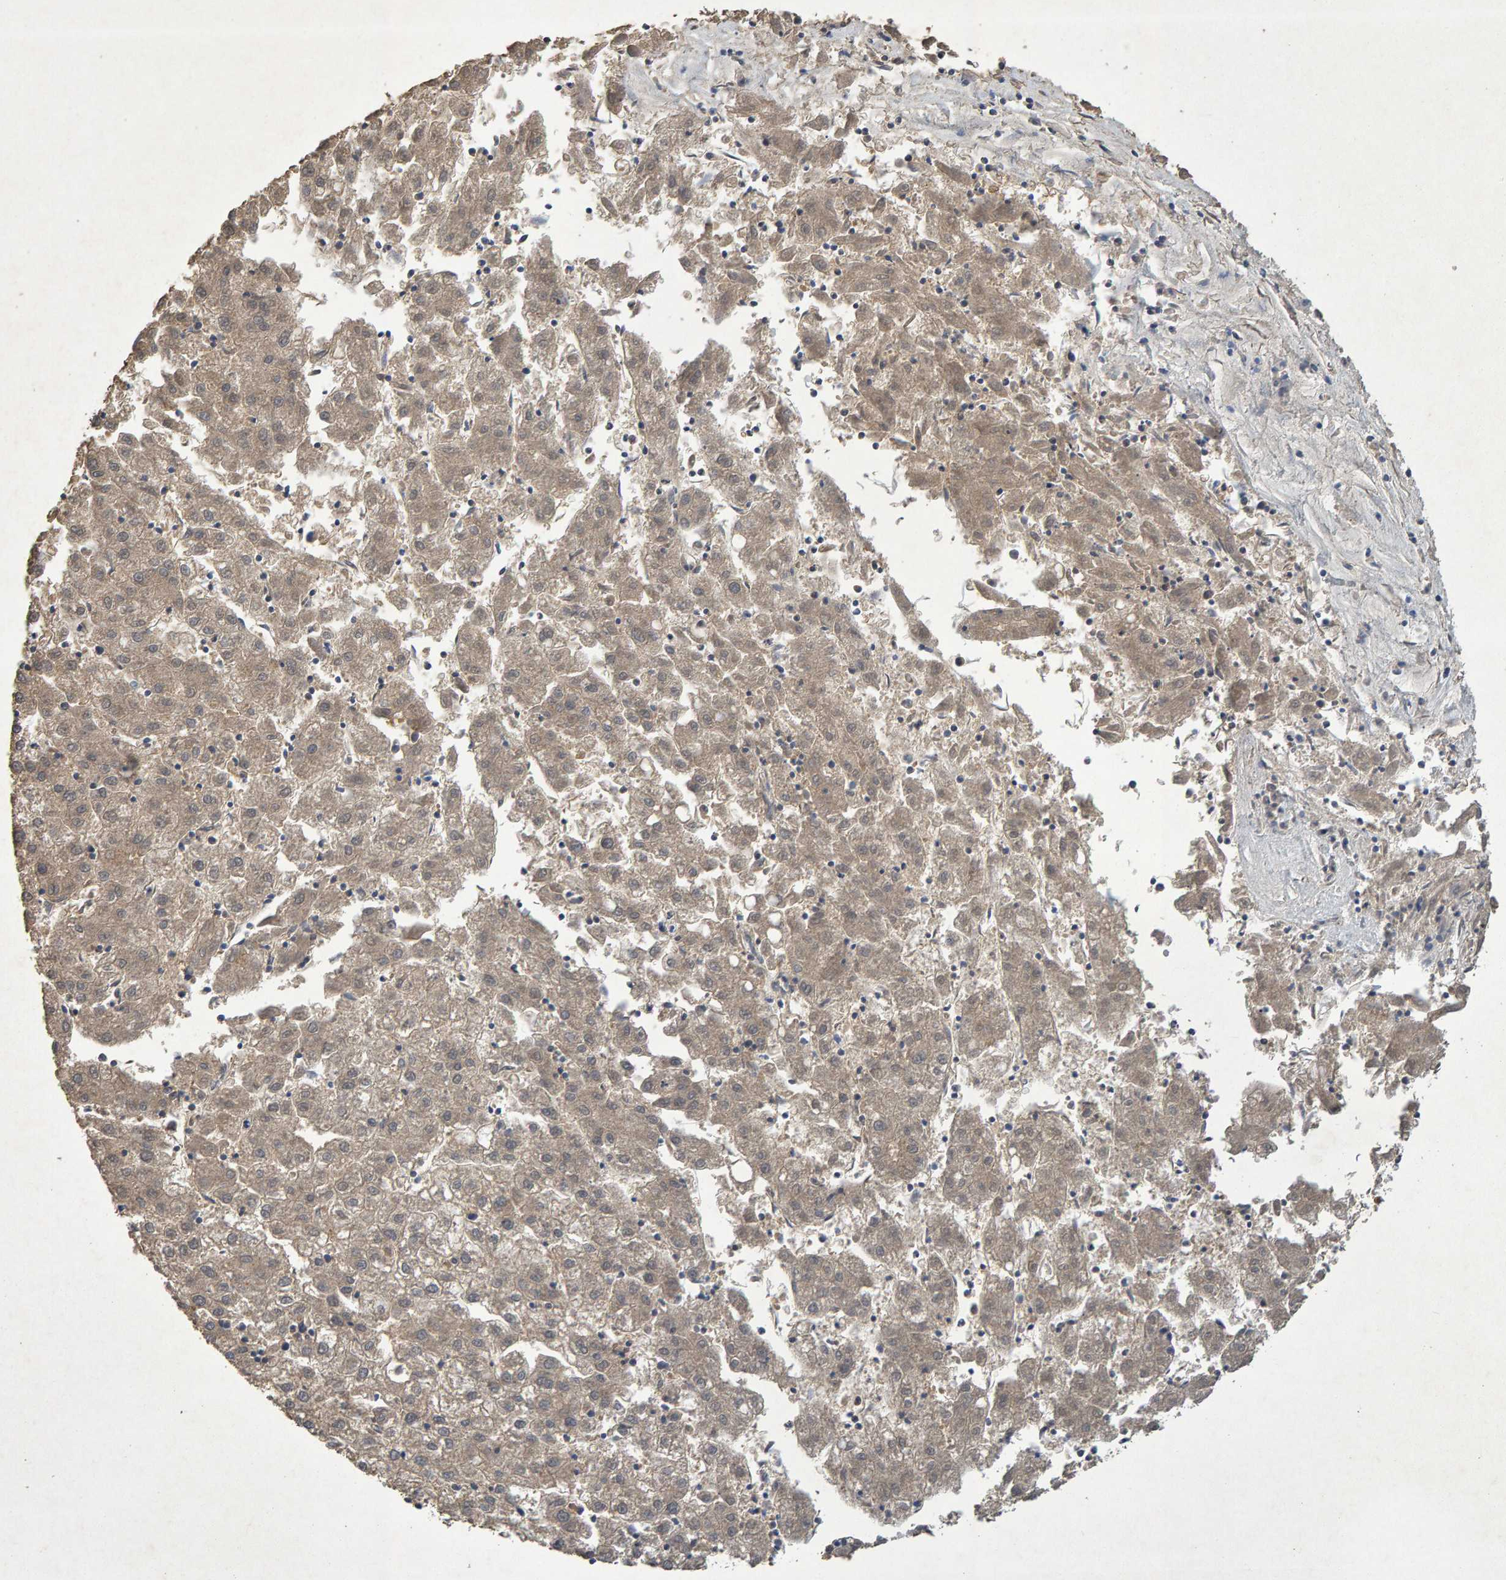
{"staining": {"intensity": "weak", "quantity": ">75%", "location": "cytoplasmic/membranous"}, "tissue": "liver cancer", "cell_type": "Tumor cells", "image_type": "cancer", "snomed": [{"axis": "morphology", "description": "Carcinoma, Hepatocellular, NOS"}, {"axis": "topography", "description": "Liver"}], "caption": "Protein expression analysis of liver cancer (hepatocellular carcinoma) displays weak cytoplasmic/membranous positivity in approximately >75% of tumor cells. Immunohistochemistry (ihc) stains the protein in brown and the nuclei are stained blue.", "gene": "CTH", "patient": {"sex": "male", "age": 72}}